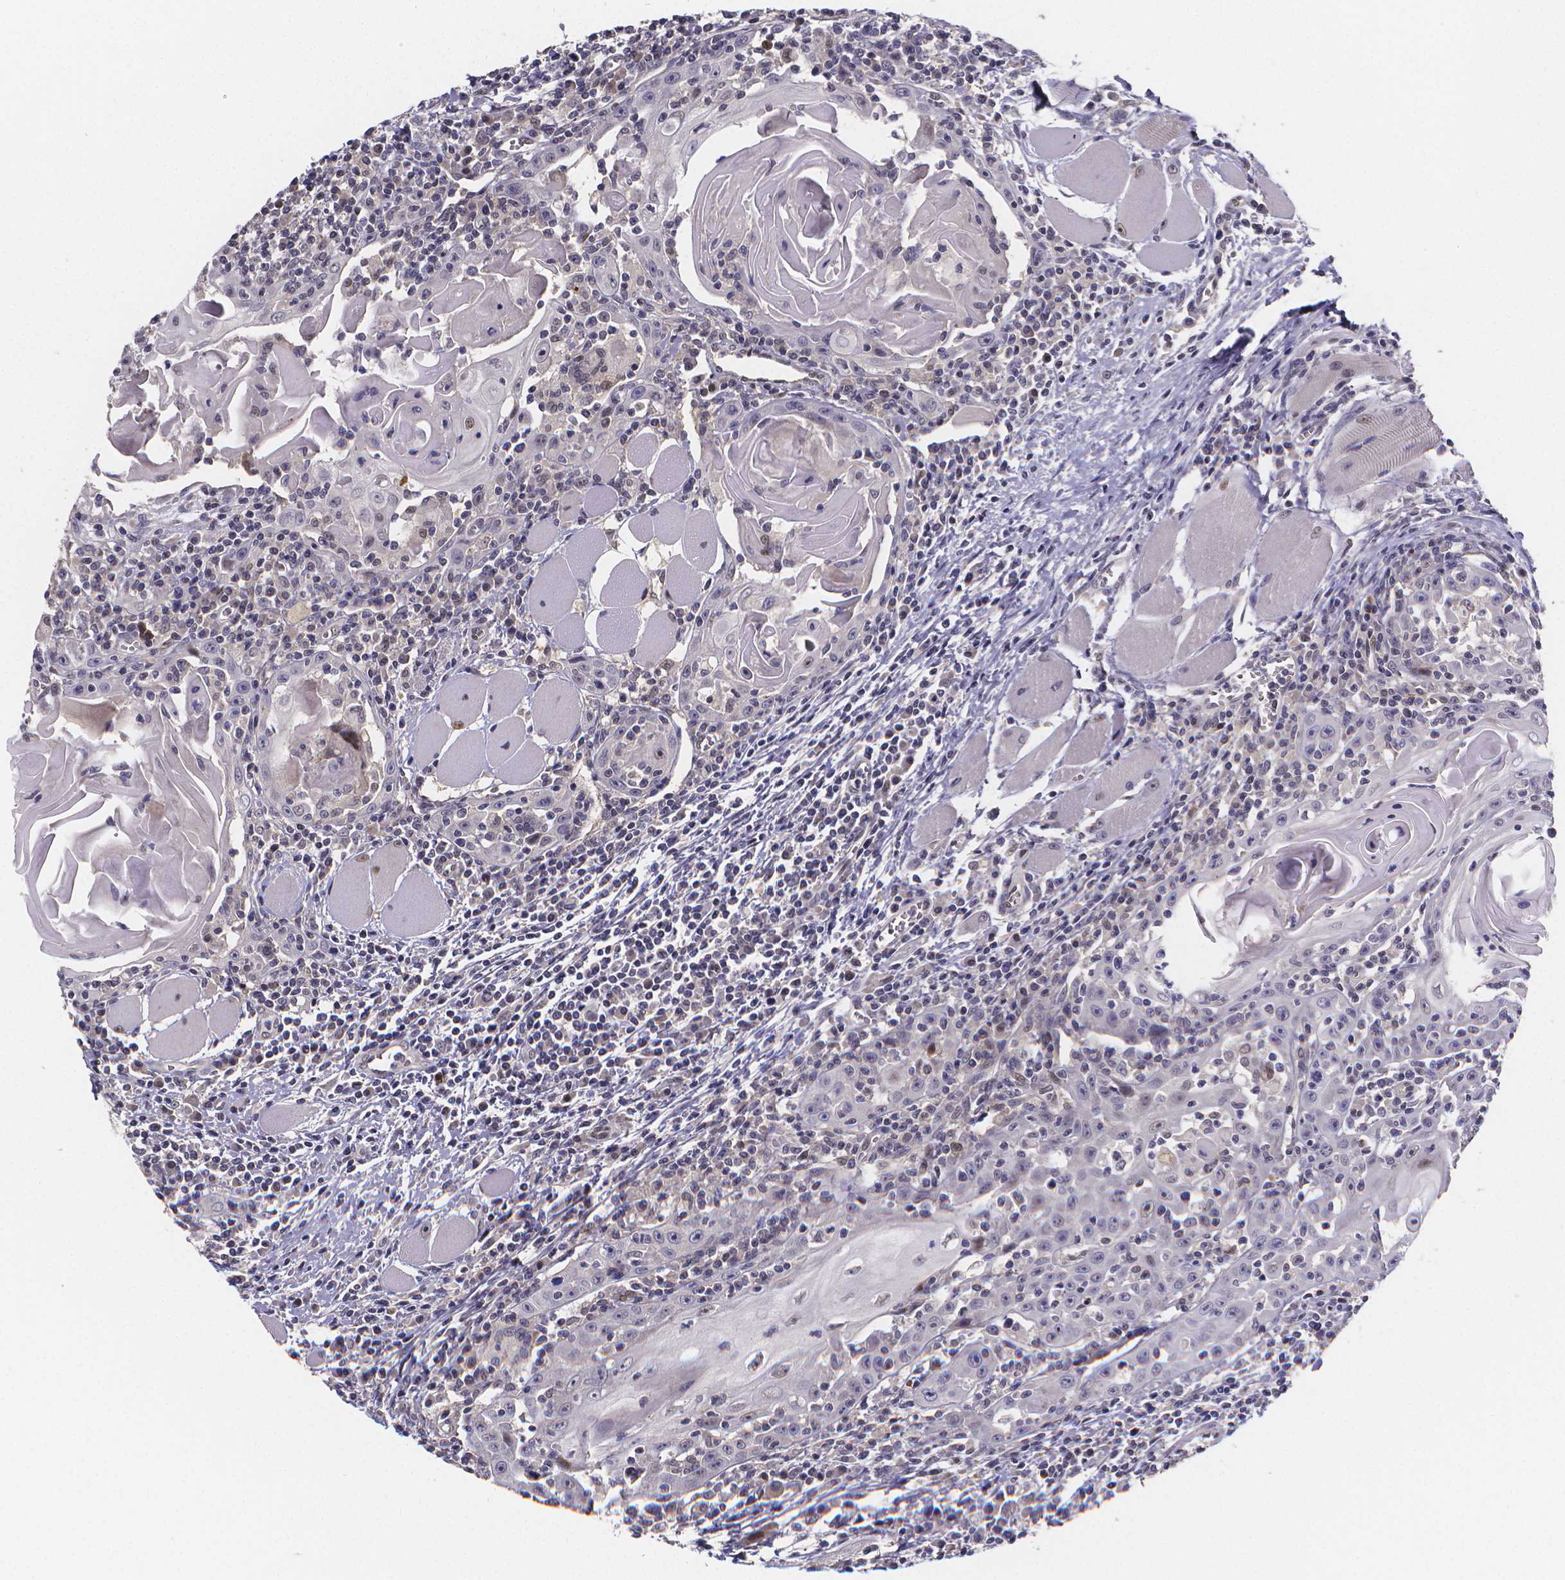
{"staining": {"intensity": "negative", "quantity": "none", "location": "none"}, "tissue": "head and neck cancer", "cell_type": "Tumor cells", "image_type": "cancer", "snomed": [{"axis": "morphology", "description": "Normal tissue, NOS"}, {"axis": "morphology", "description": "Squamous cell carcinoma, NOS"}, {"axis": "topography", "description": "Oral tissue"}, {"axis": "topography", "description": "Head-Neck"}], "caption": "This is a photomicrograph of immunohistochemistry staining of head and neck cancer, which shows no staining in tumor cells. (Stains: DAB (3,3'-diaminobenzidine) immunohistochemistry with hematoxylin counter stain, Microscopy: brightfield microscopy at high magnification).", "gene": "PAH", "patient": {"sex": "male", "age": 52}}